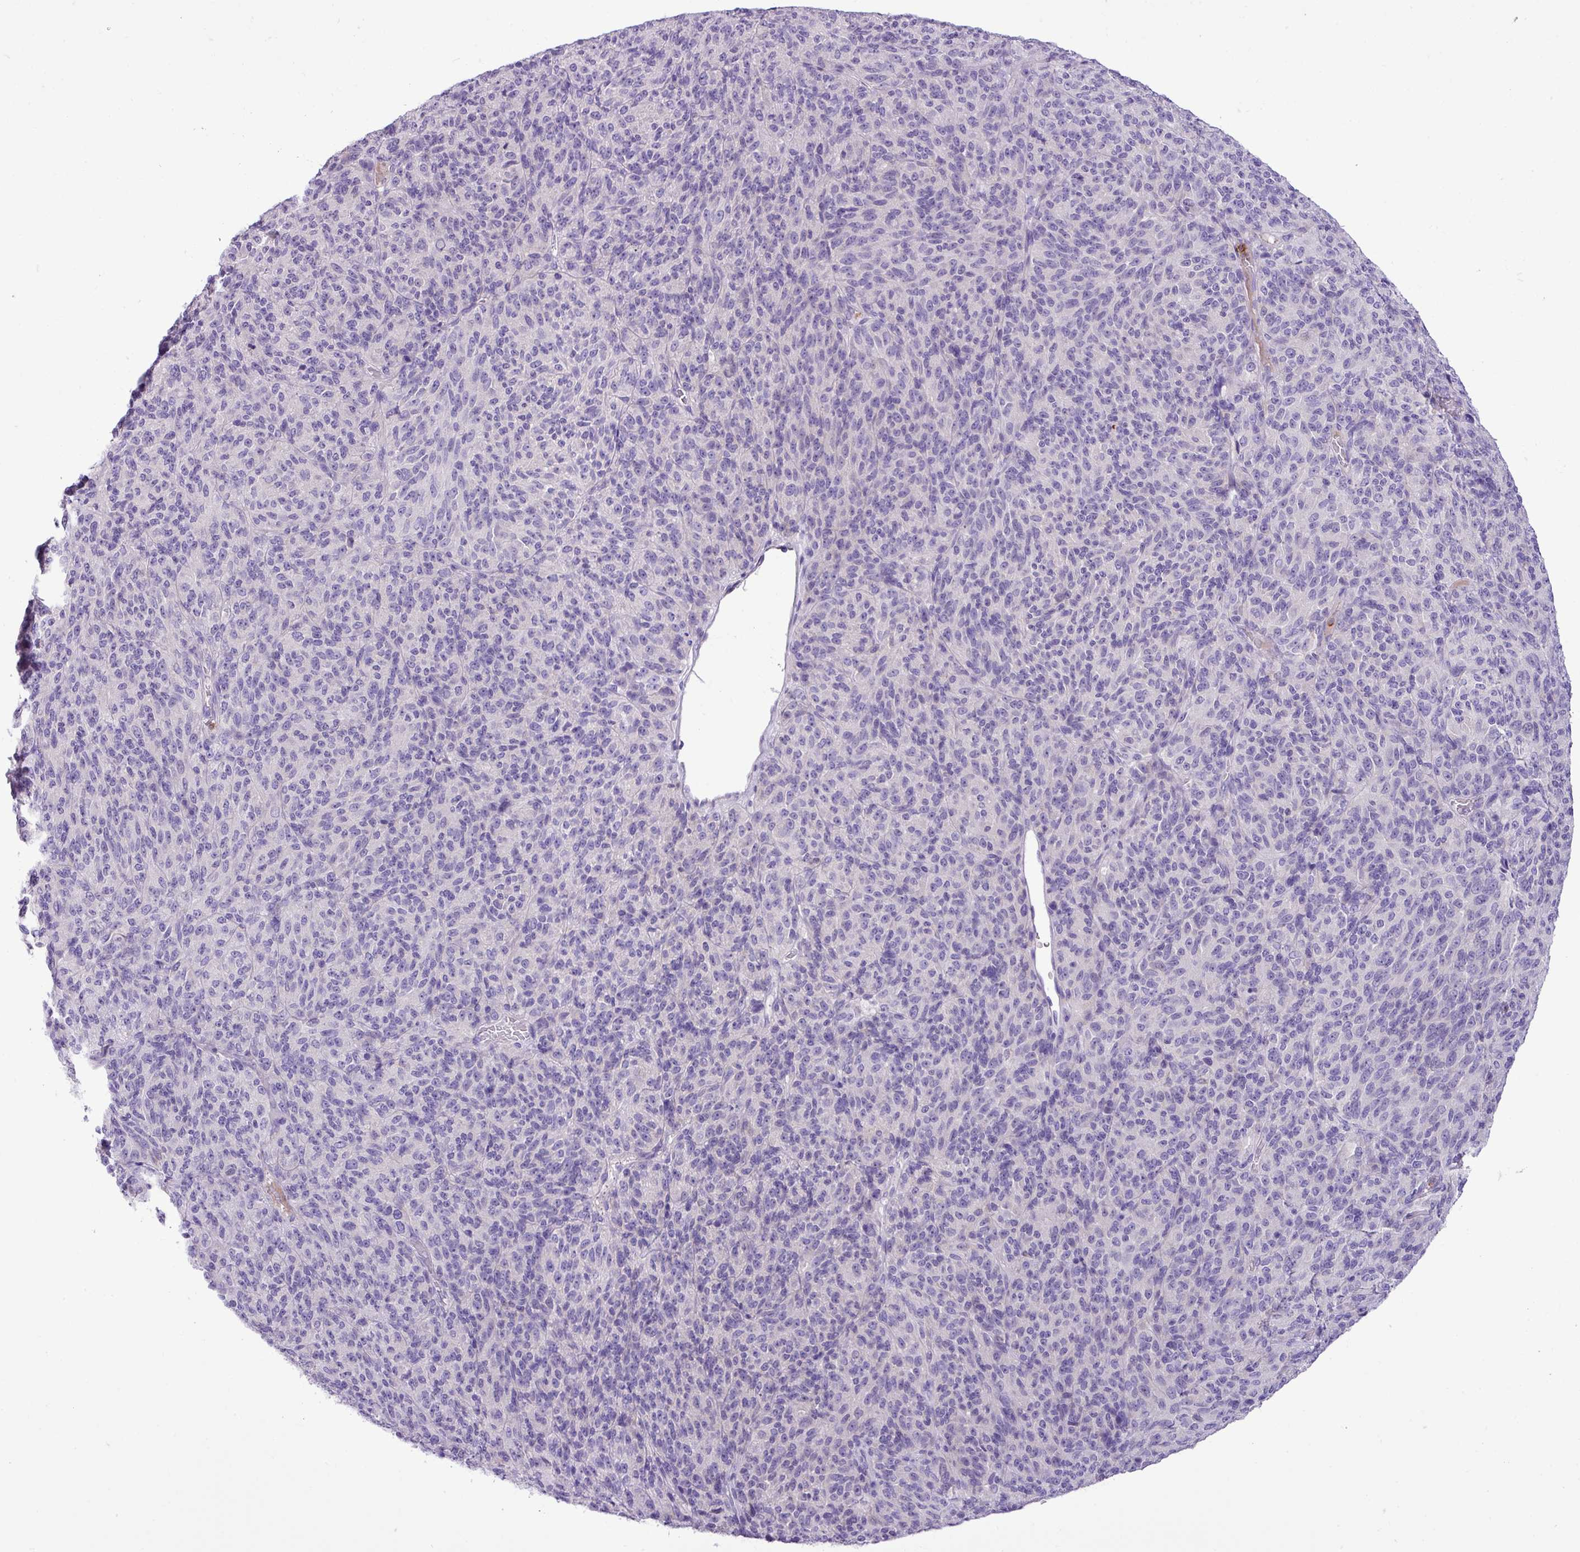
{"staining": {"intensity": "negative", "quantity": "none", "location": "none"}, "tissue": "melanoma", "cell_type": "Tumor cells", "image_type": "cancer", "snomed": [{"axis": "morphology", "description": "Malignant melanoma, Metastatic site"}, {"axis": "topography", "description": "Brain"}], "caption": "A histopathology image of human malignant melanoma (metastatic site) is negative for staining in tumor cells. Nuclei are stained in blue.", "gene": "ZSCAN5A", "patient": {"sex": "female", "age": 56}}